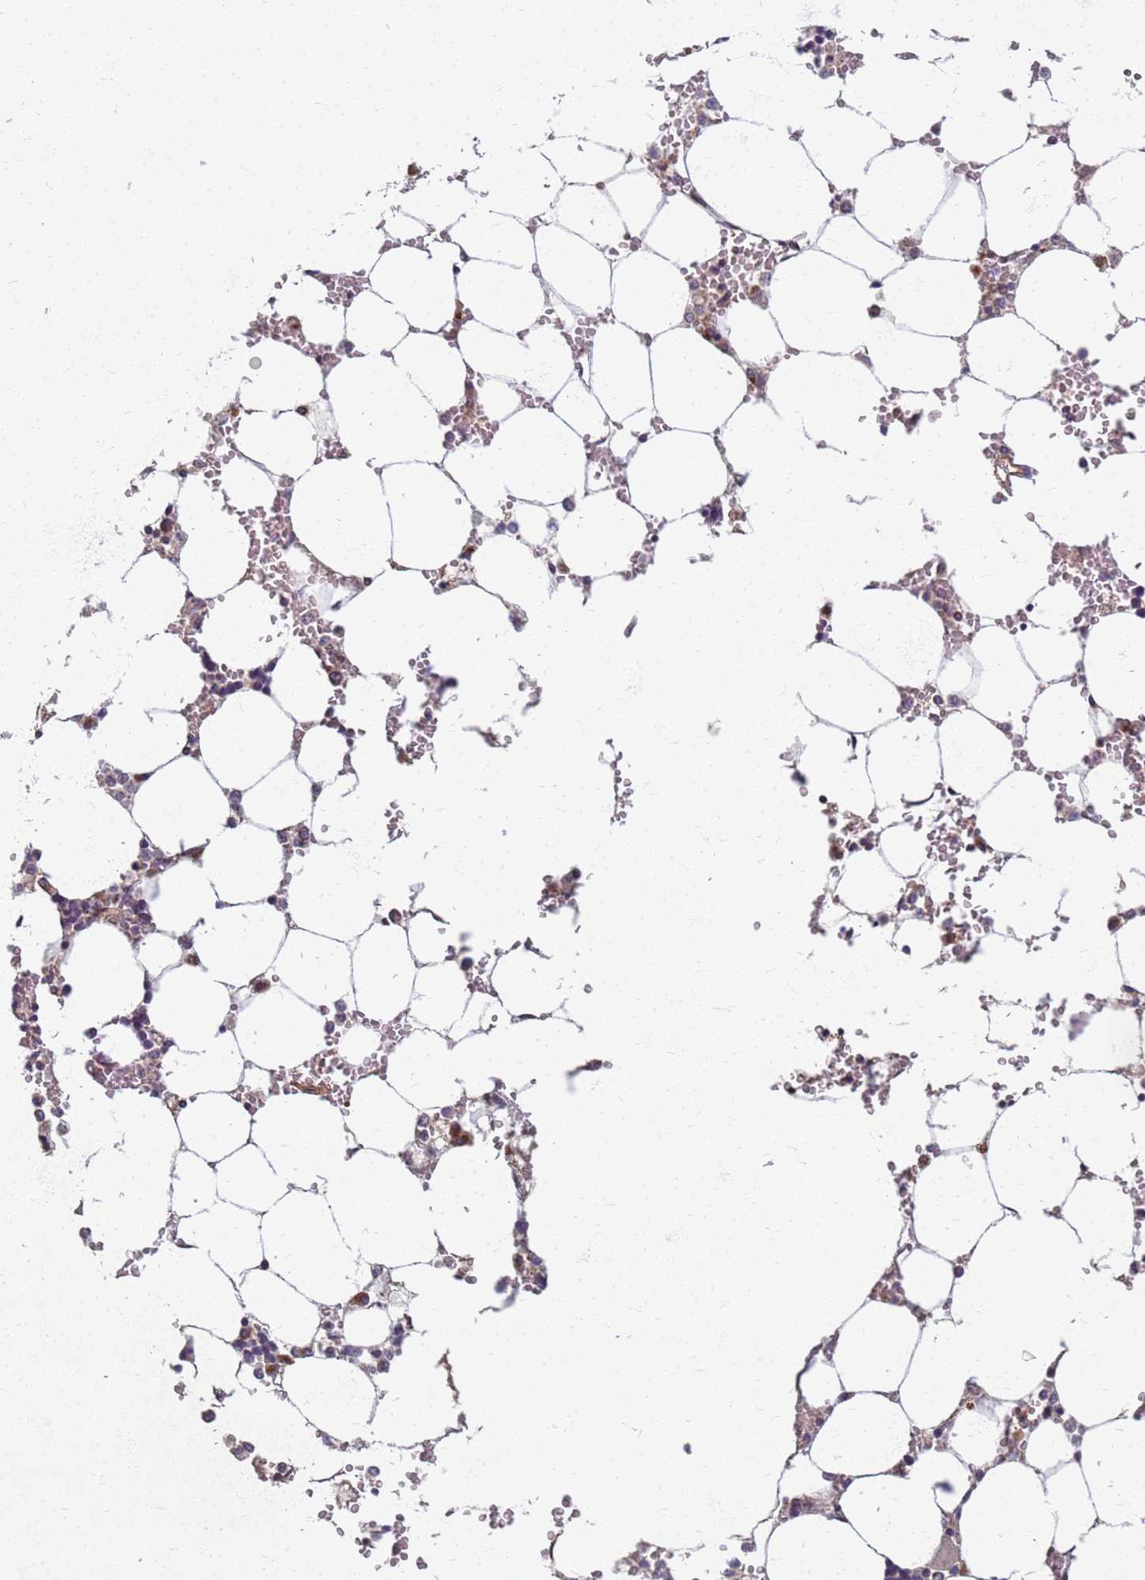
{"staining": {"intensity": "weak", "quantity": "<25%", "location": "cytoplasmic/membranous"}, "tissue": "bone marrow", "cell_type": "Hematopoietic cells", "image_type": "normal", "snomed": [{"axis": "morphology", "description": "Normal tissue, NOS"}, {"axis": "topography", "description": "Bone marrow"}], "caption": "IHC histopathology image of unremarkable bone marrow: bone marrow stained with DAB (3,3'-diaminobenzidine) displays no significant protein positivity in hematopoietic cells.", "gene": "ITGB4", "patient": {"sex": "male", "age": 64}}